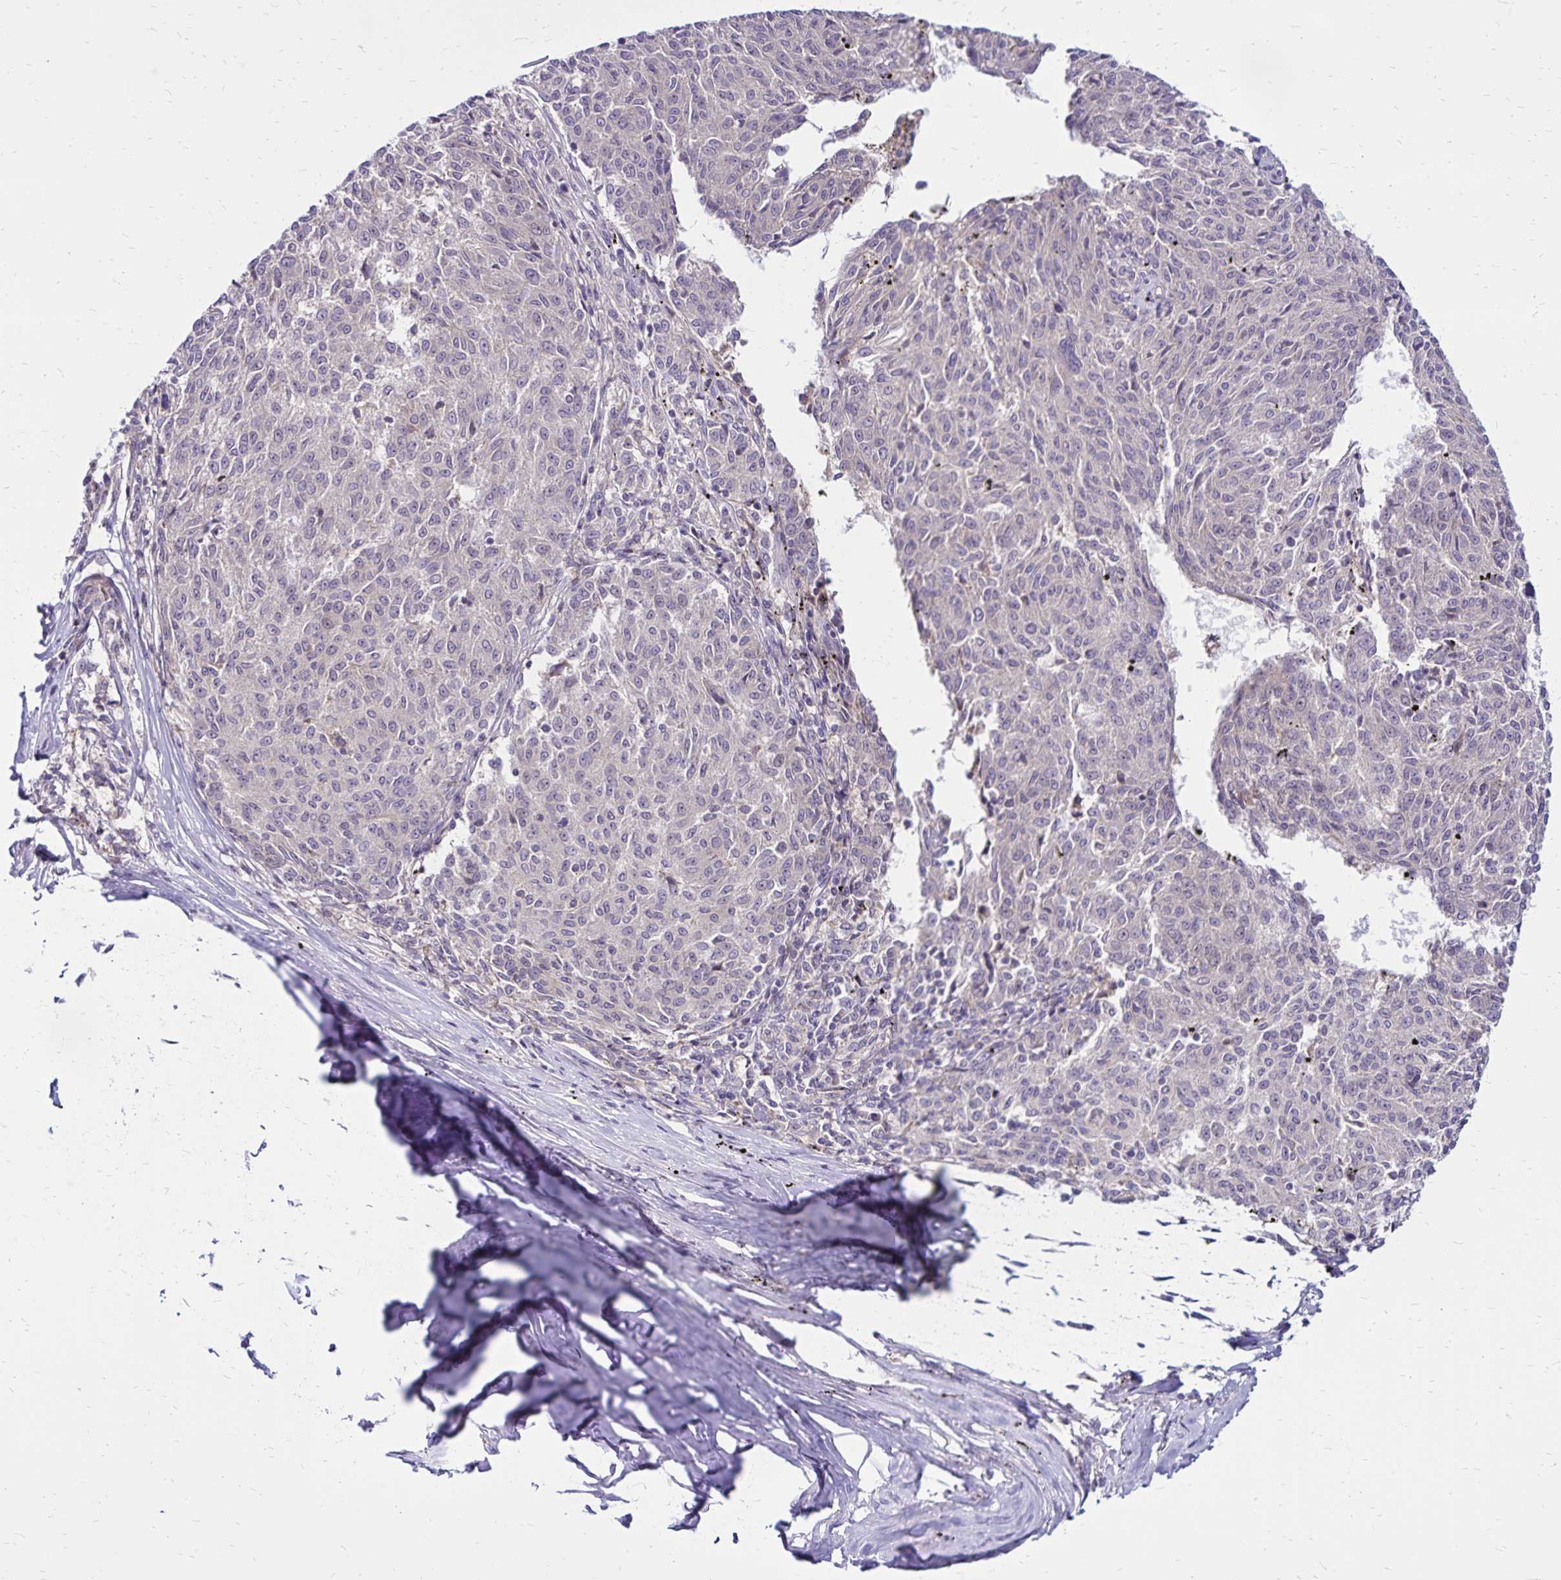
{"staining": {"intensity": "negative", "quantity": "none", "location": "none"}, "tissue": "melanoma", "cell_type": "Tumor cells", "image_type": "cancer", "snomed": [{"axis": "morphology", "description": "Malignant melanoma, NOS"}, {"axis": "topography", "description": "Skin"}], "caption": "IHC photomicrograph of neoplastic tissue: human malignant melanoma stained with DAB demonstrates no significant protein expression in tumor cells.", "gene": "FSD1", "patient": {"sex": "female", "age": 72}}